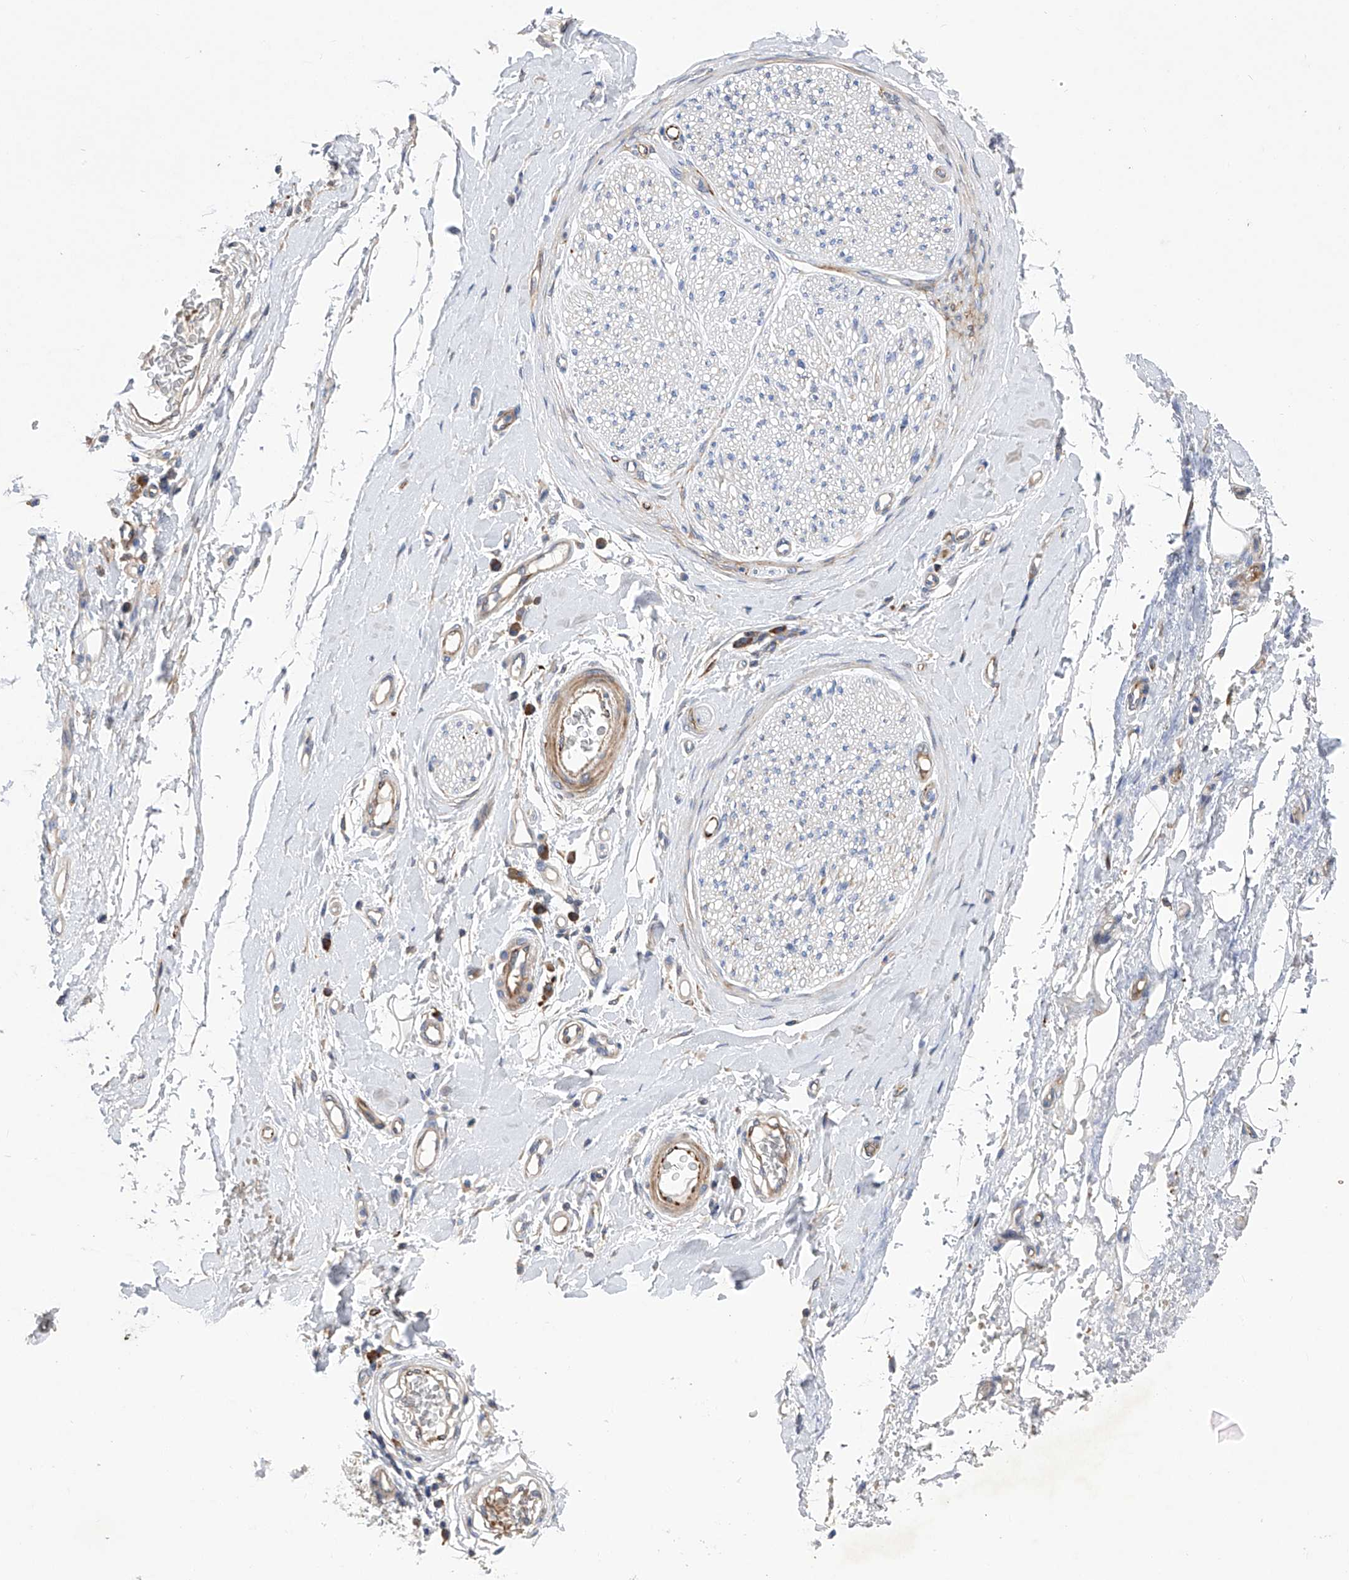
{"staining": {"intensity": "negative", "quantity": "none", "location": "none"}, "tissue": "adipose tissue", "cell_type": "Adipocytes", "image_type": "normal", "snomed": [{"axis": "morphology", "description": "Normal tissue, NOS"}, {"axis": "morphology", "description": "Adenocarcinoma, NOS"}, {"axis": "topography", "description": "Esophagus"}, {"axis": "topography", "description": "Stomach, upper"}, {"axis": "topography", "description": "Peripheral nerve tissue"}], "caption": "Histopathology image shows no protein expression in adipocytes of unremarkable adipose tissue. Nuclei are stained in blue.", "gene": "NFATC4", "patient": {"sex": "male", "age": 62}}